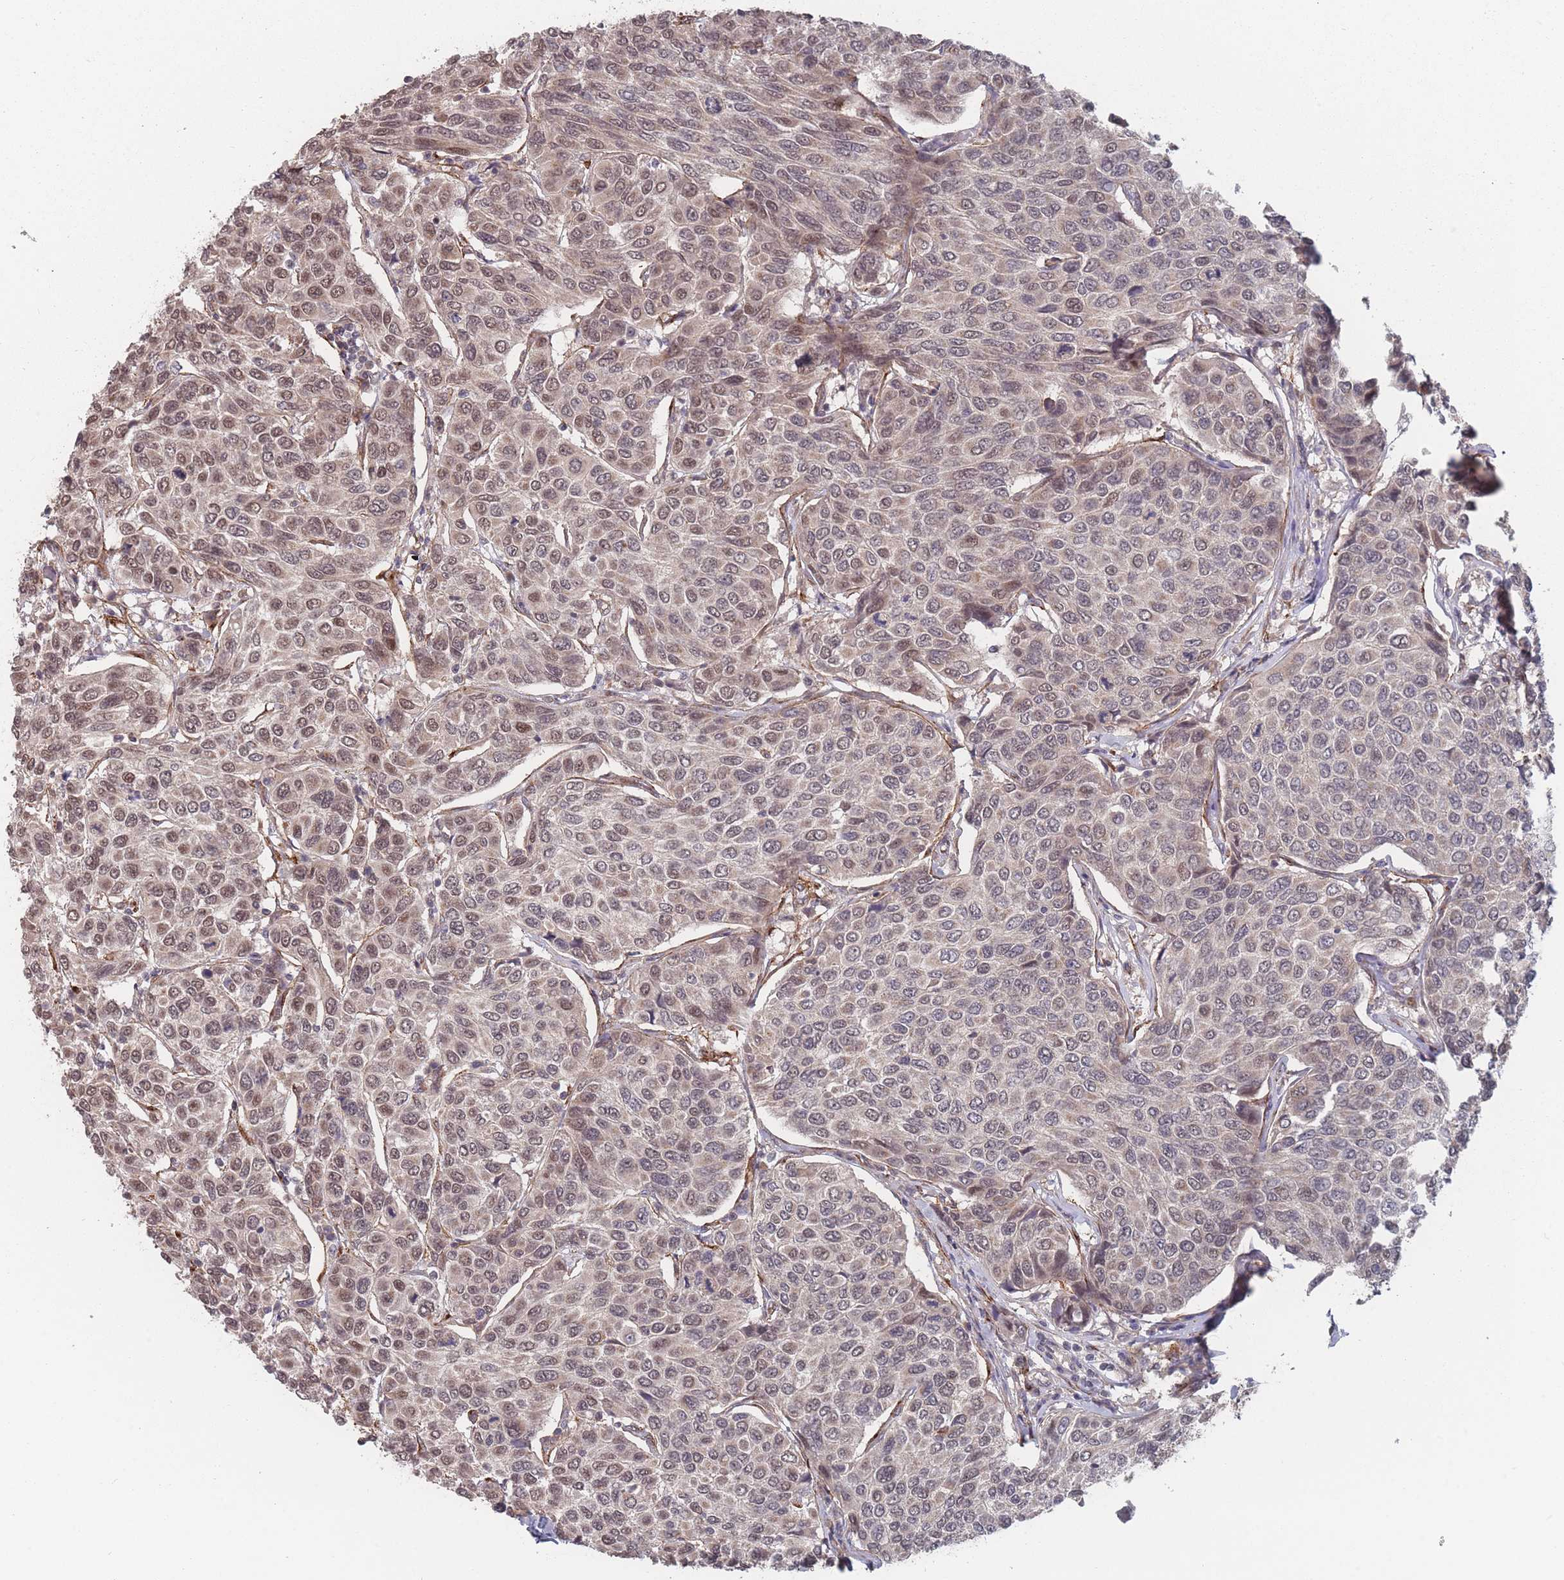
{"staining": {"intensity": "moderate", "quantity": ">75%", "location": "nuclear"}, "tissue": "breast cancer", "cell_type": "Tumor cells", "image_type": "cancer", "snomed": [{"axis": "morphology", "description": "Duct carcinoma"}, {"axis": "topography", "description": "Breast"}], "caption": "DAB (3,3'-diaminobenzidine) immunohistochemical staining of human breast cancer (infiltrating ductal carcinoma) demonstrates moderate nuclear protein positivity in about >75% of tumor cells.", "gene": "CNTRL", "patient": {"sex": "female", "age": 55}}